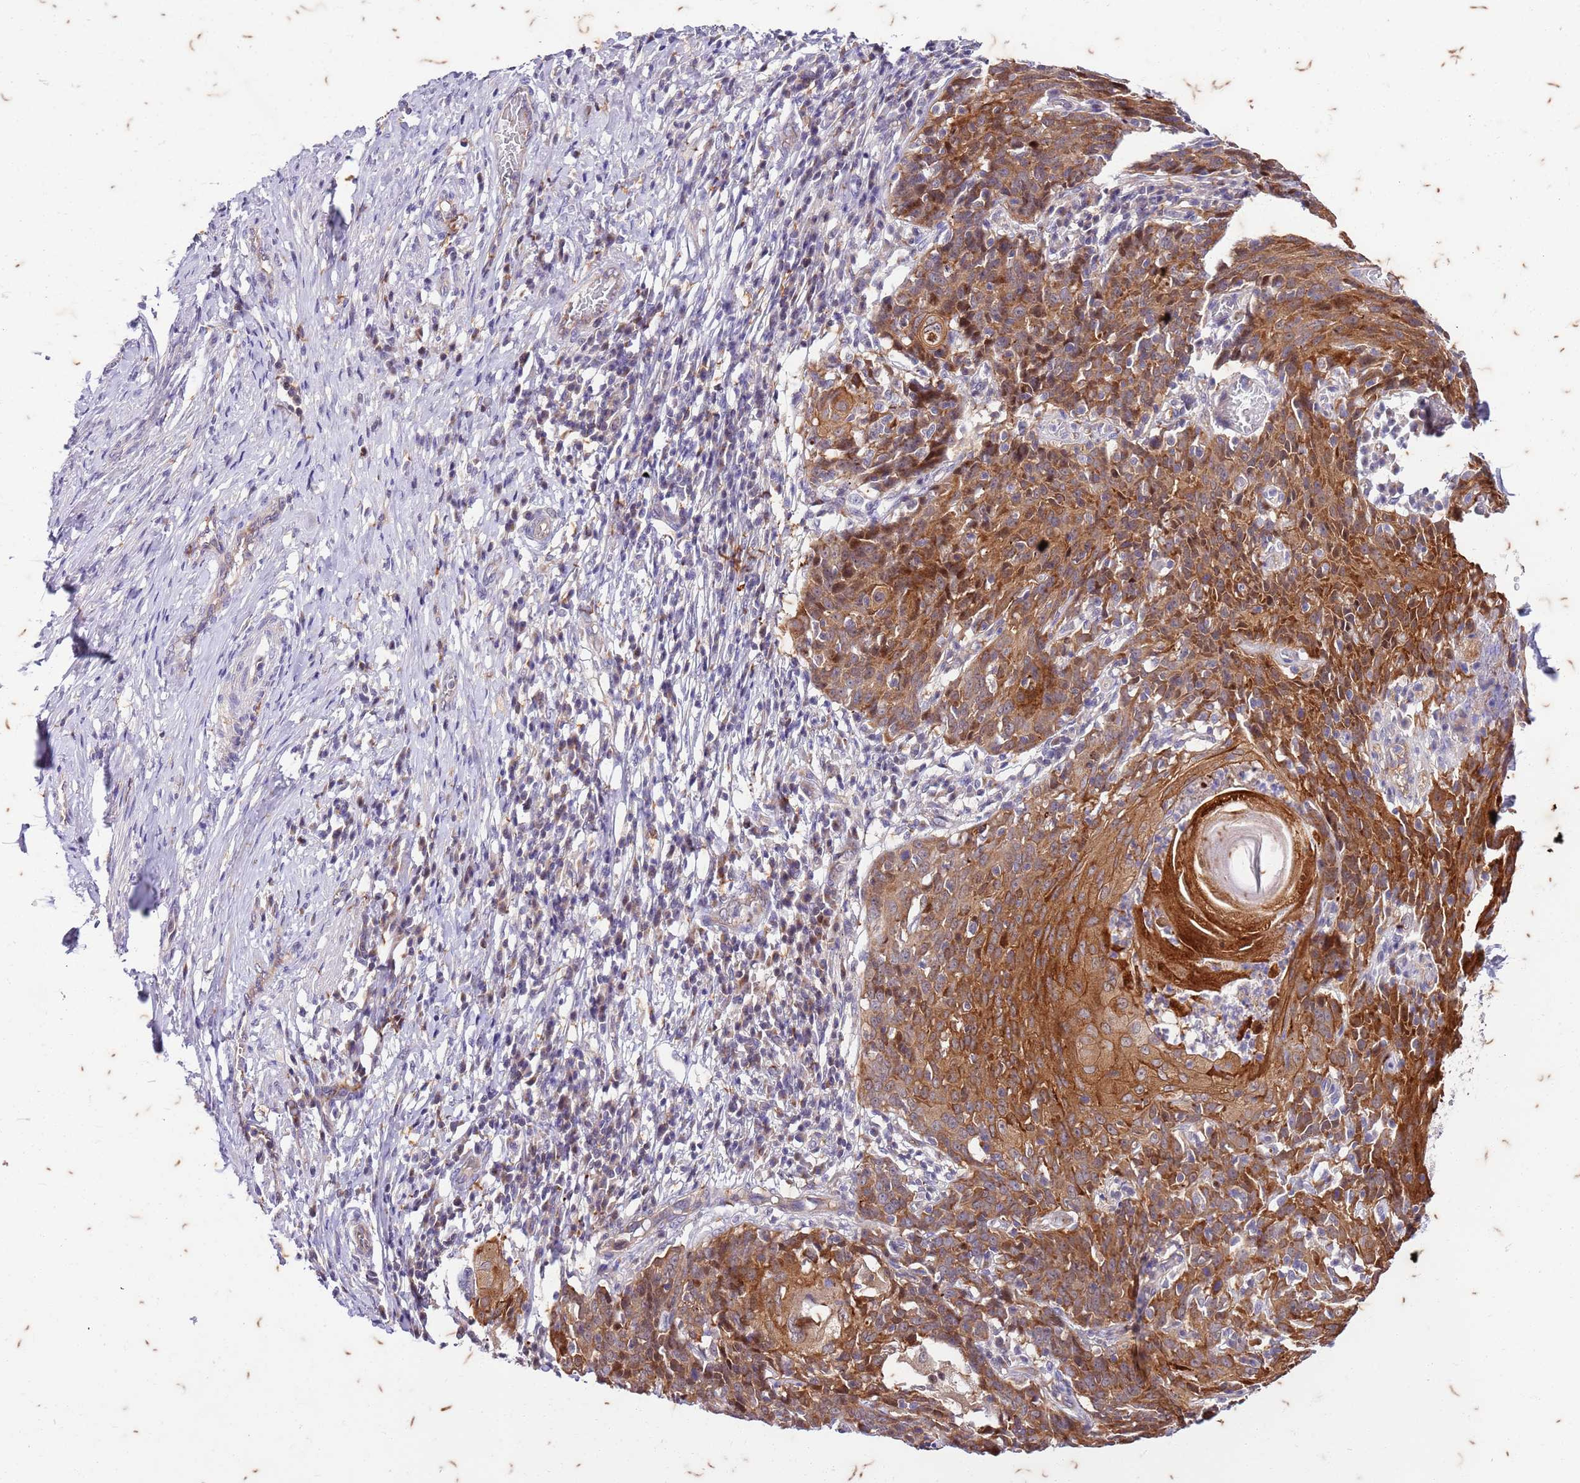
{"staining": {"intensity": "moderate", "quantity": ">75%", "location": "cytoplasmic/membranous,nuclear"}, "tissue": "cervical cancer", "cell_type": "Tumor cells", "image_type": "cancer", "snomed": [{"axis": "morphology", "description": "Squamous cell carcinoma, NOS"}, {"axis": "topography", "description": "Cervix"}], "caption": "Immunohistochemistry (IHC) image of neoplastic tissue: cervical cancer (squamous cell carcinoma) stained using immunohistochemistry reveals medium levels of moderate protein expression localized specifically in the cytoplasmic/membranous and nuclear of tumor cells, appearing as a cytoplasmic/membranous and nuclear brown color.", "gene": "RAPGEF3", "patient": {"sex": "female", "age": 50}}